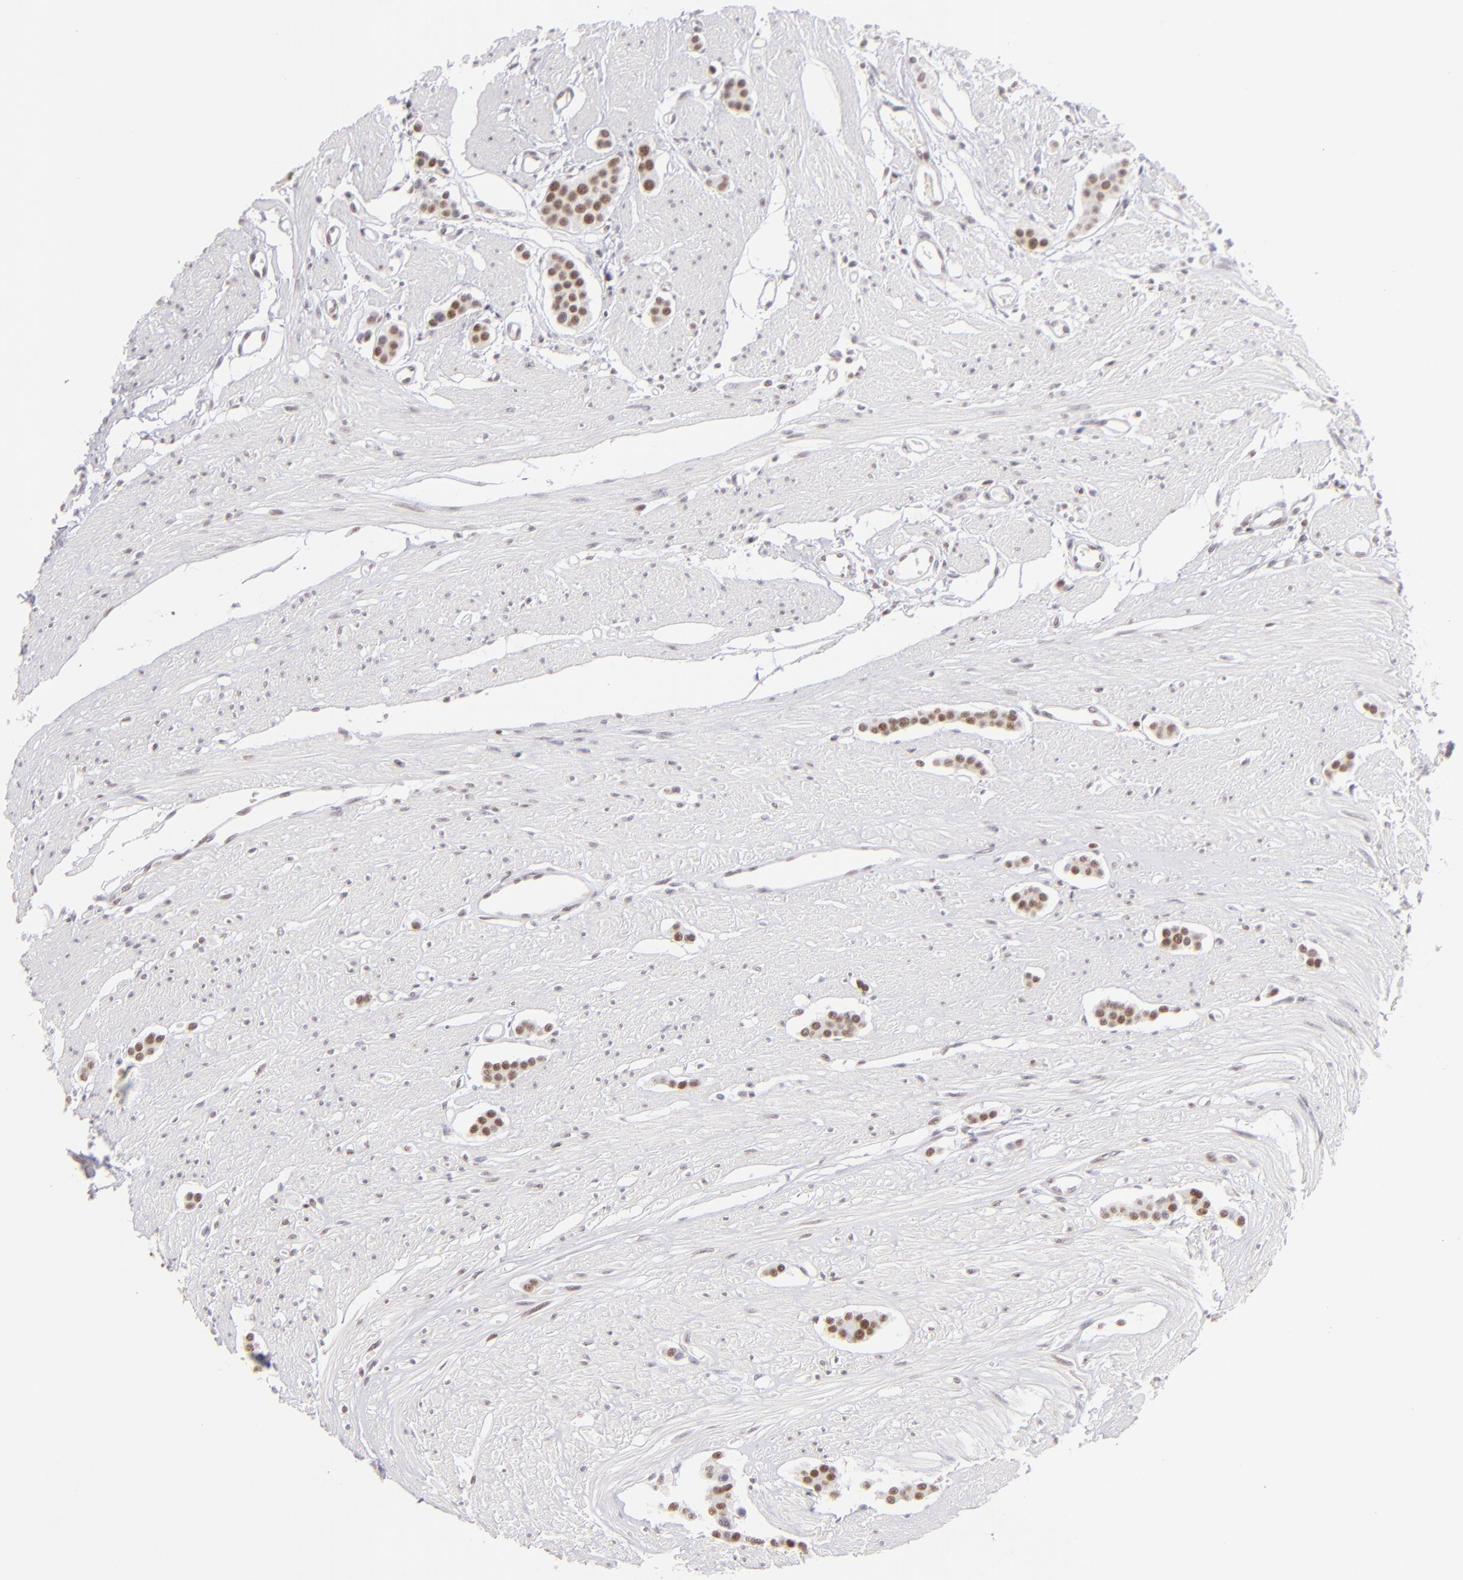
{"staining": {"intensity": "moderate", "quantity": ">75%", "location": "nuclear"}, "tissue": "carcinoid", "cell_type": "Tumor cells", "image_type": "cancer", "snomed": [{"axis": "morphology", "description": "Carcinoid, malignant, NOS"}, {"axis": "topography", "description": "Small intestine"}], "caption": "A high-resolution image shows immunohistochemistry staining of carcinoid (malignant), which reveals moderate nuclear expression in approximately >75% of tumor cells.", "gene": "POU2F1", "patient": {"sex": "male", "age": 60}}